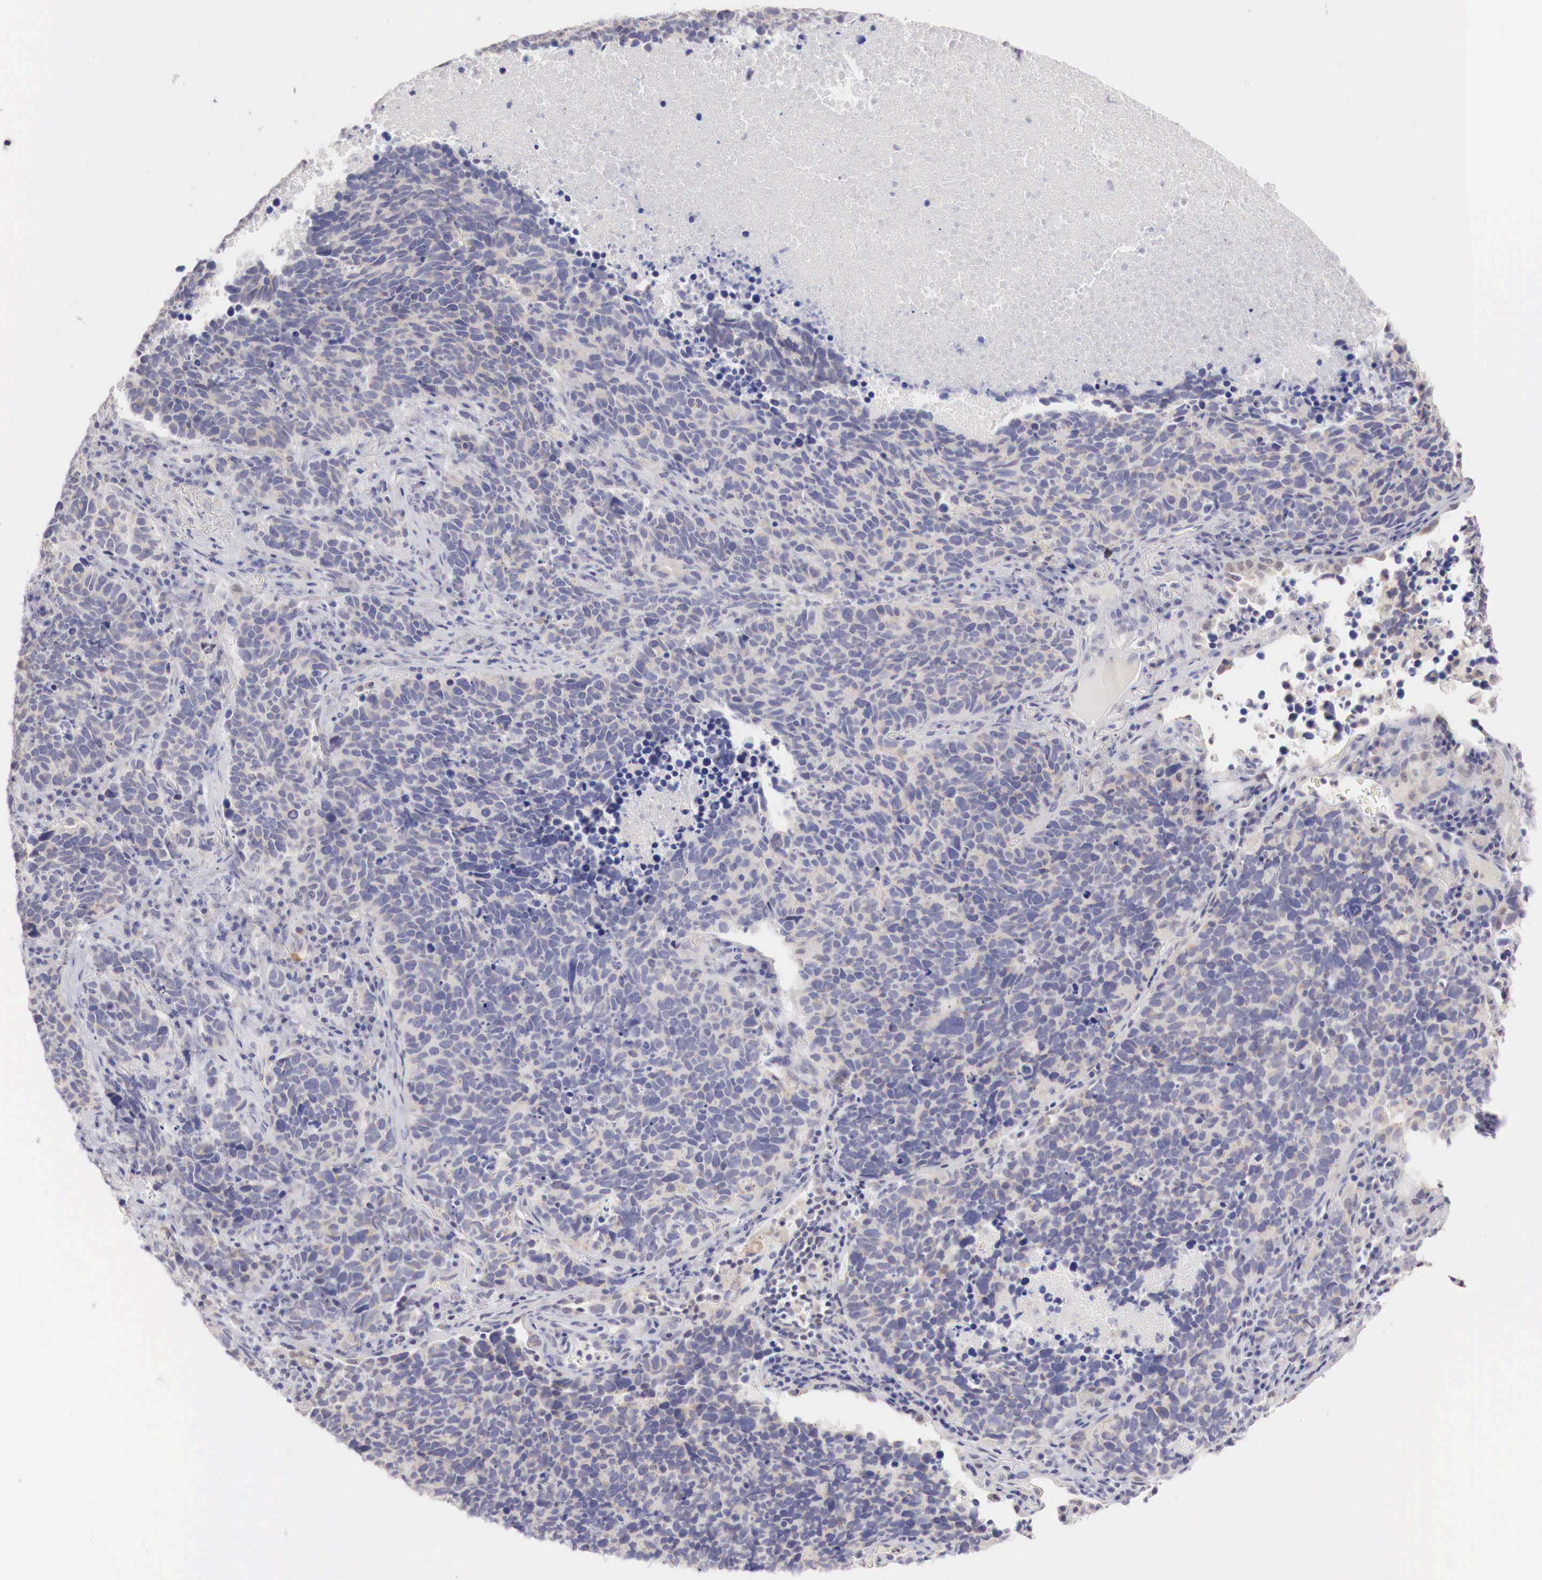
{"staining": {"intensity": "negative", "quantity": "none", "location": "none"}, "tissue": "lung cancer", "cell_type": "Tumor cells", "image_type": "cancer", "snomed": [{"axis": "morphology", "description": "Neoplasm, malignant, NOS"}, {"axis": "topography", "description": "Lung"}], "caption": "Tumor cells show no significant positivity in lung cancer.", "gene": "TRIM13", "patient": {"sex": "female", "age": 75}}